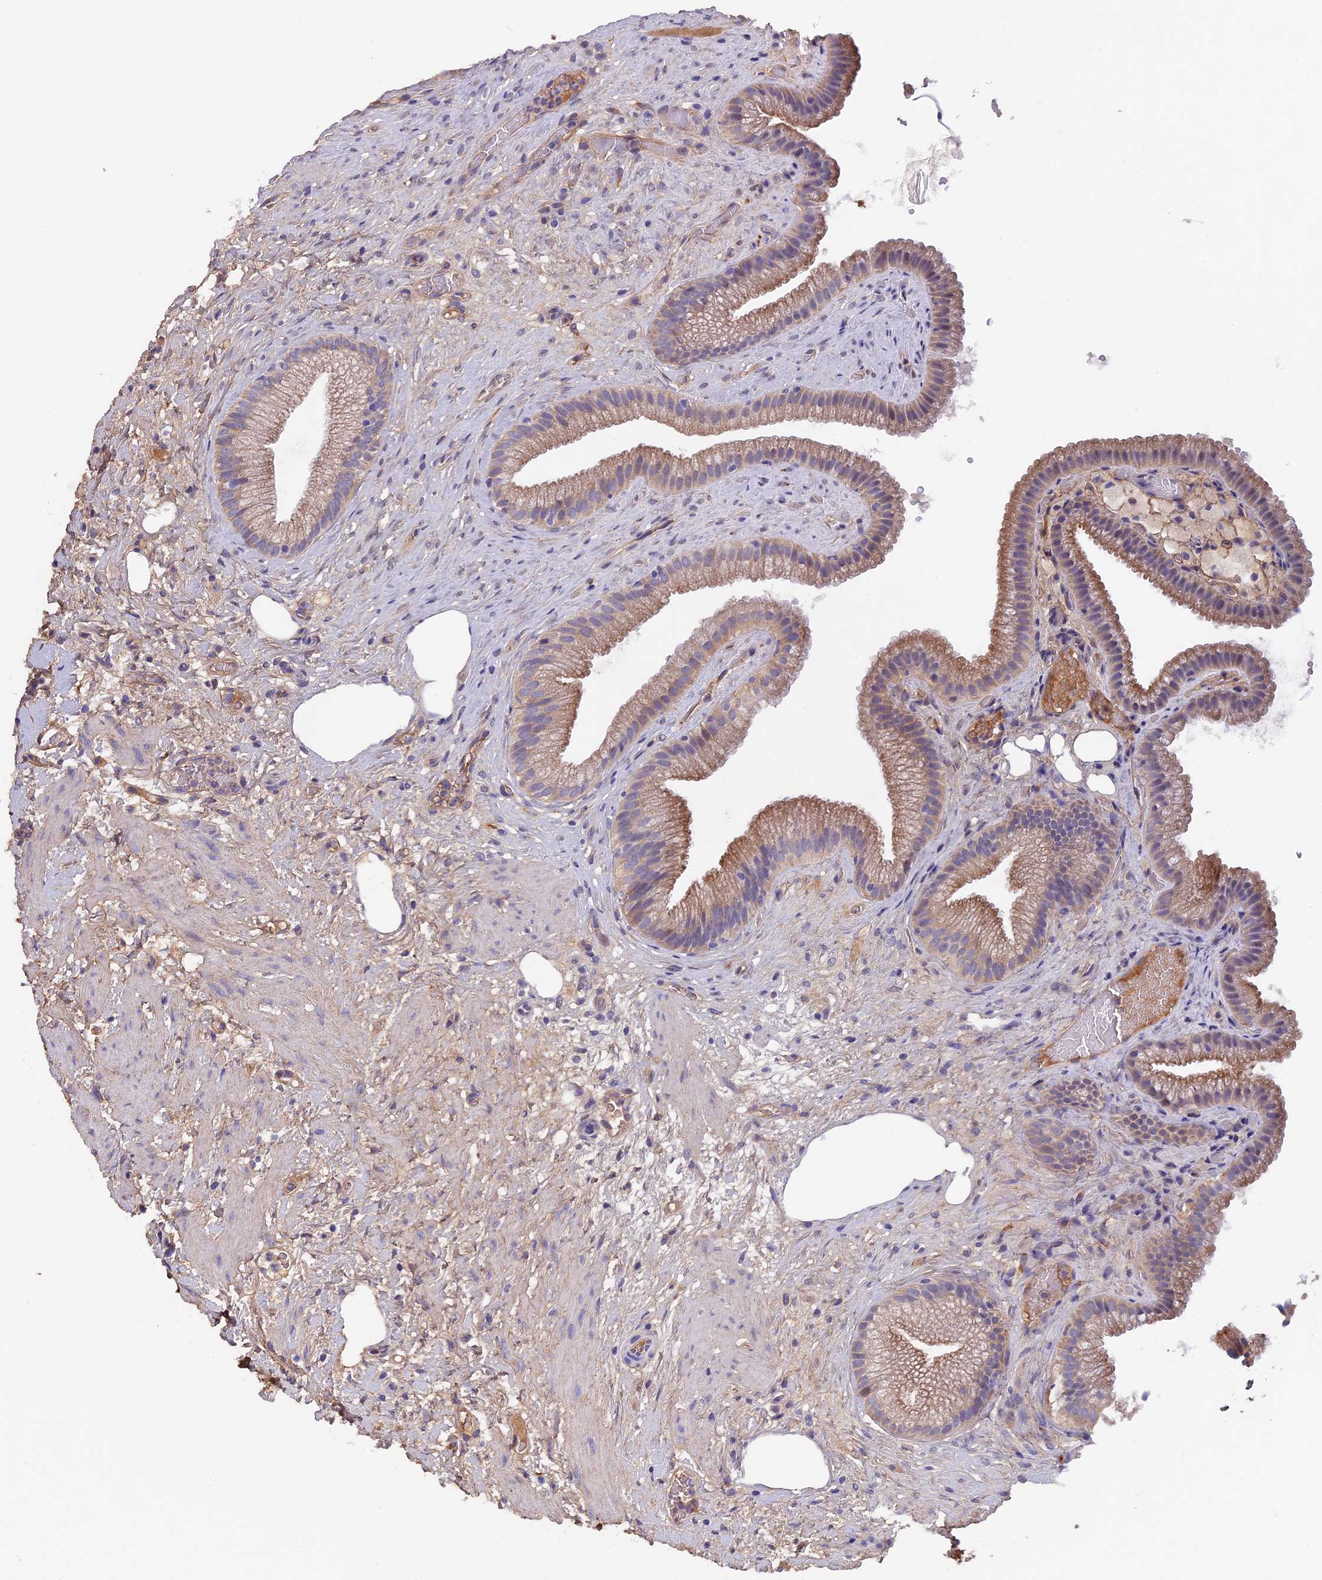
{"staining": {"intensity": "moderate", "quantity": ">75%", "location": "cytoplasmic/membranous"}, "tissue": "gallbladder", "cell_type": "Glandular cells", "image_type": "normal", "snomed": [{"axis": "morphology", "description": "Normal tissue, NOS"}, {"axis": "morphology", "description": "Inflammation, NOS"}, {"axis": "topography", "description": "Gallbladder"}], "caption": "Immunohistochemistry (IHC) photomicrograph of normal gallbladder stained for a protein (brown), which shows medium levels of moderate cytoplasmic/membranous staining in approximately >75% of glandular cells.", "gene": "COL4A3", "patient": {"sex": "male", "age": 51}}